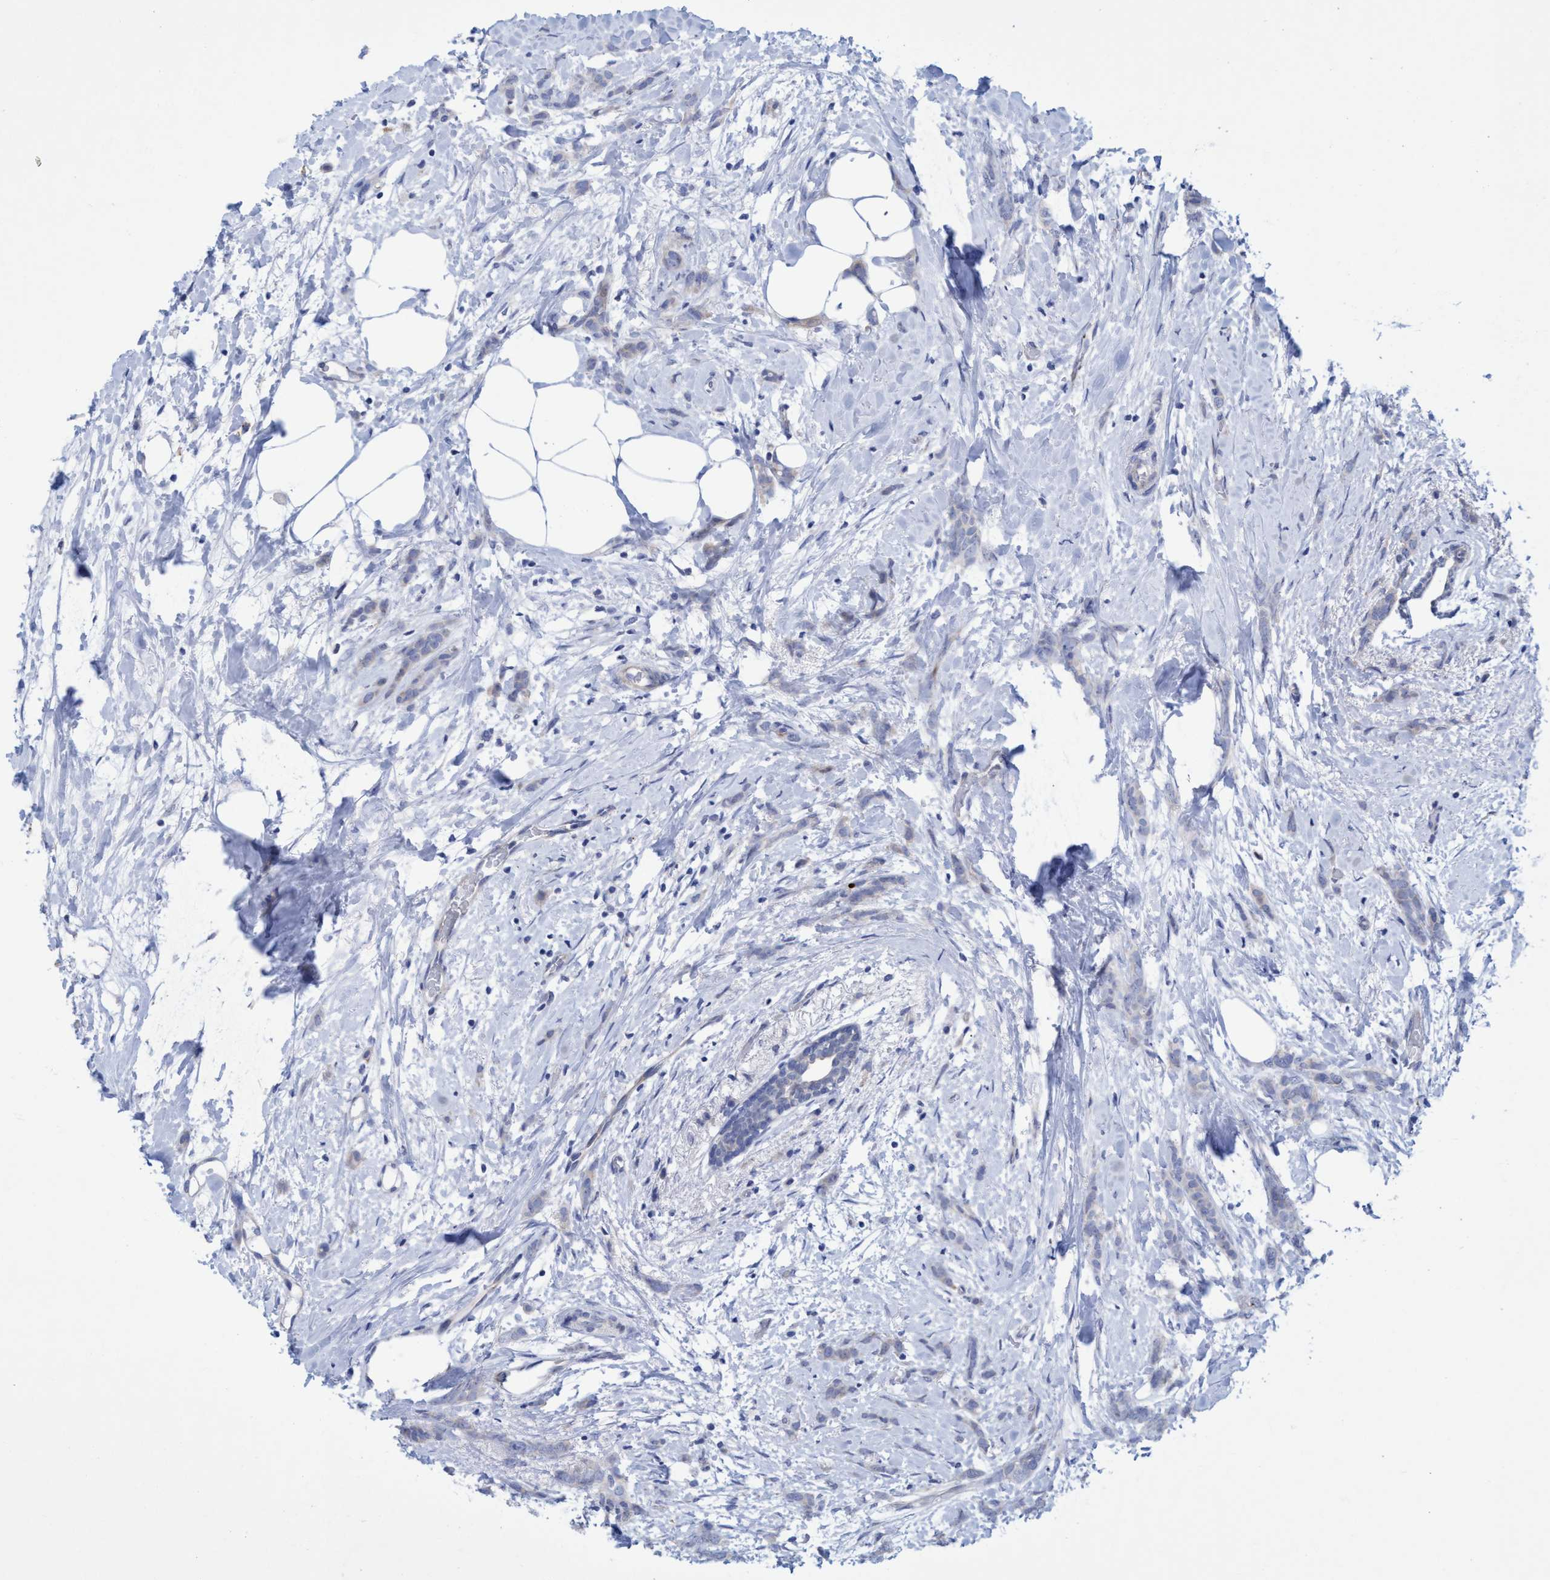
{"staining": {"intensity": "weak", "quantity": "<25%", "location": "cytoplasmic/membranous"}, "tissue": "breast cancer", "cell_type": "Tumor cells", "image_type": "cancer", "snomed": [{"axis": "morphology", "description": "Lobular carcinoma, in situ"}, {"axis": "morphology", "description": "Lobular carcinoma"}, {"axis": "topography", "description": "Breast"}], "caption": "Tumor cells are negative for protein expression in human breast cancer (lobular carcinoma in situ).", "gene": "R3HCC1", "patient": {"sex": "female", "age": 41}}